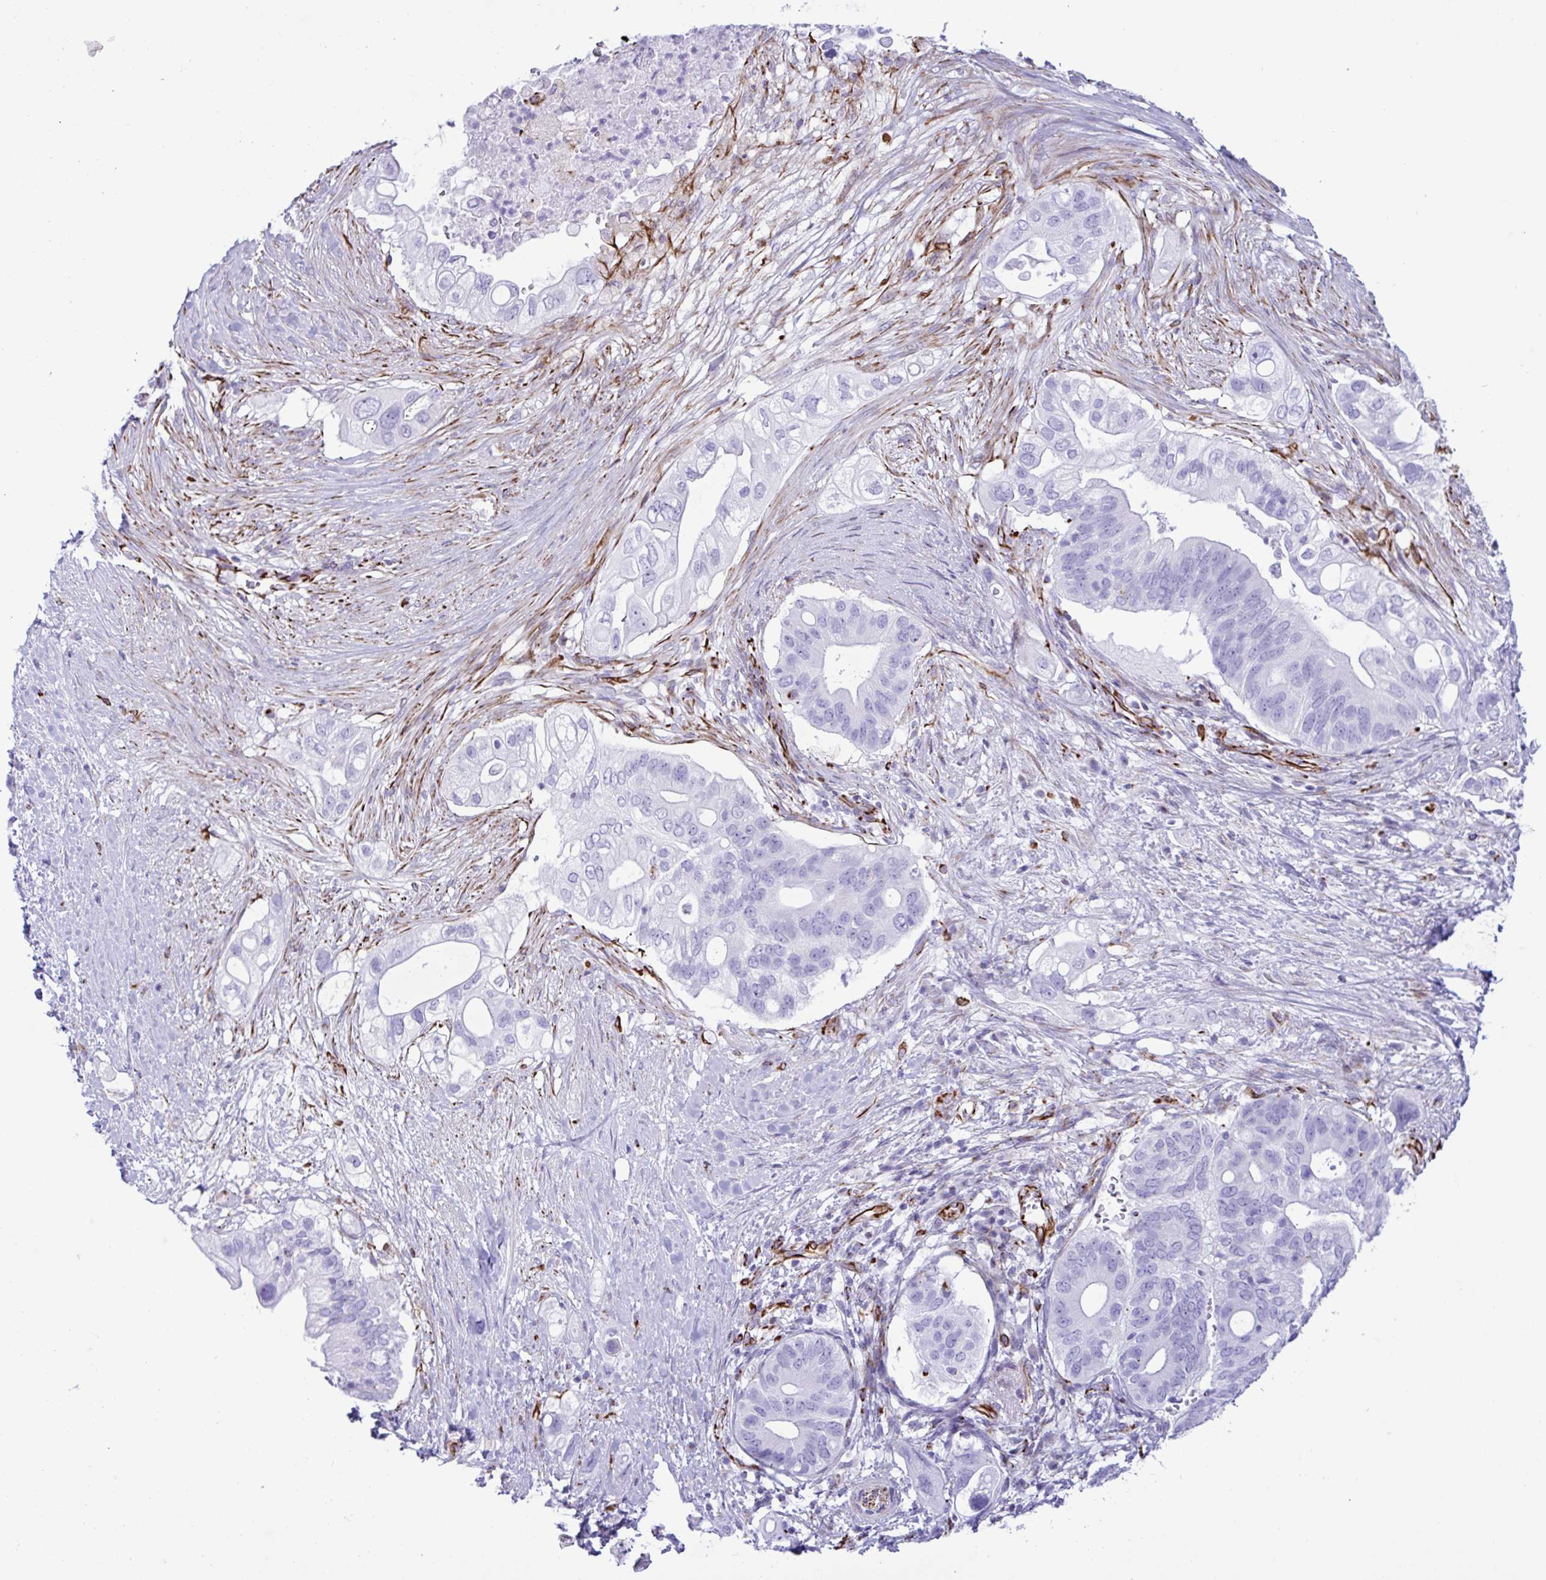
{"staining": {"intensity": "negative", "quantity": "none", "location": "none"}, "tissue": "pancreatic cancer", "cell_type": "Tumor cells", "image_type": "cancer", "snomed": [{"axis": "morphology", "description": "Adenocarcinoma, NOS"}, {"axis": "topography", "description": "Pancreas"}], "caption": "Photomicrograph shows no protein staining in tumor cells of pancreatic cancer (adenocarcinoma) tissue.", "gene": "SMAD5", "patient": {"sex": "female", "age": 72}}